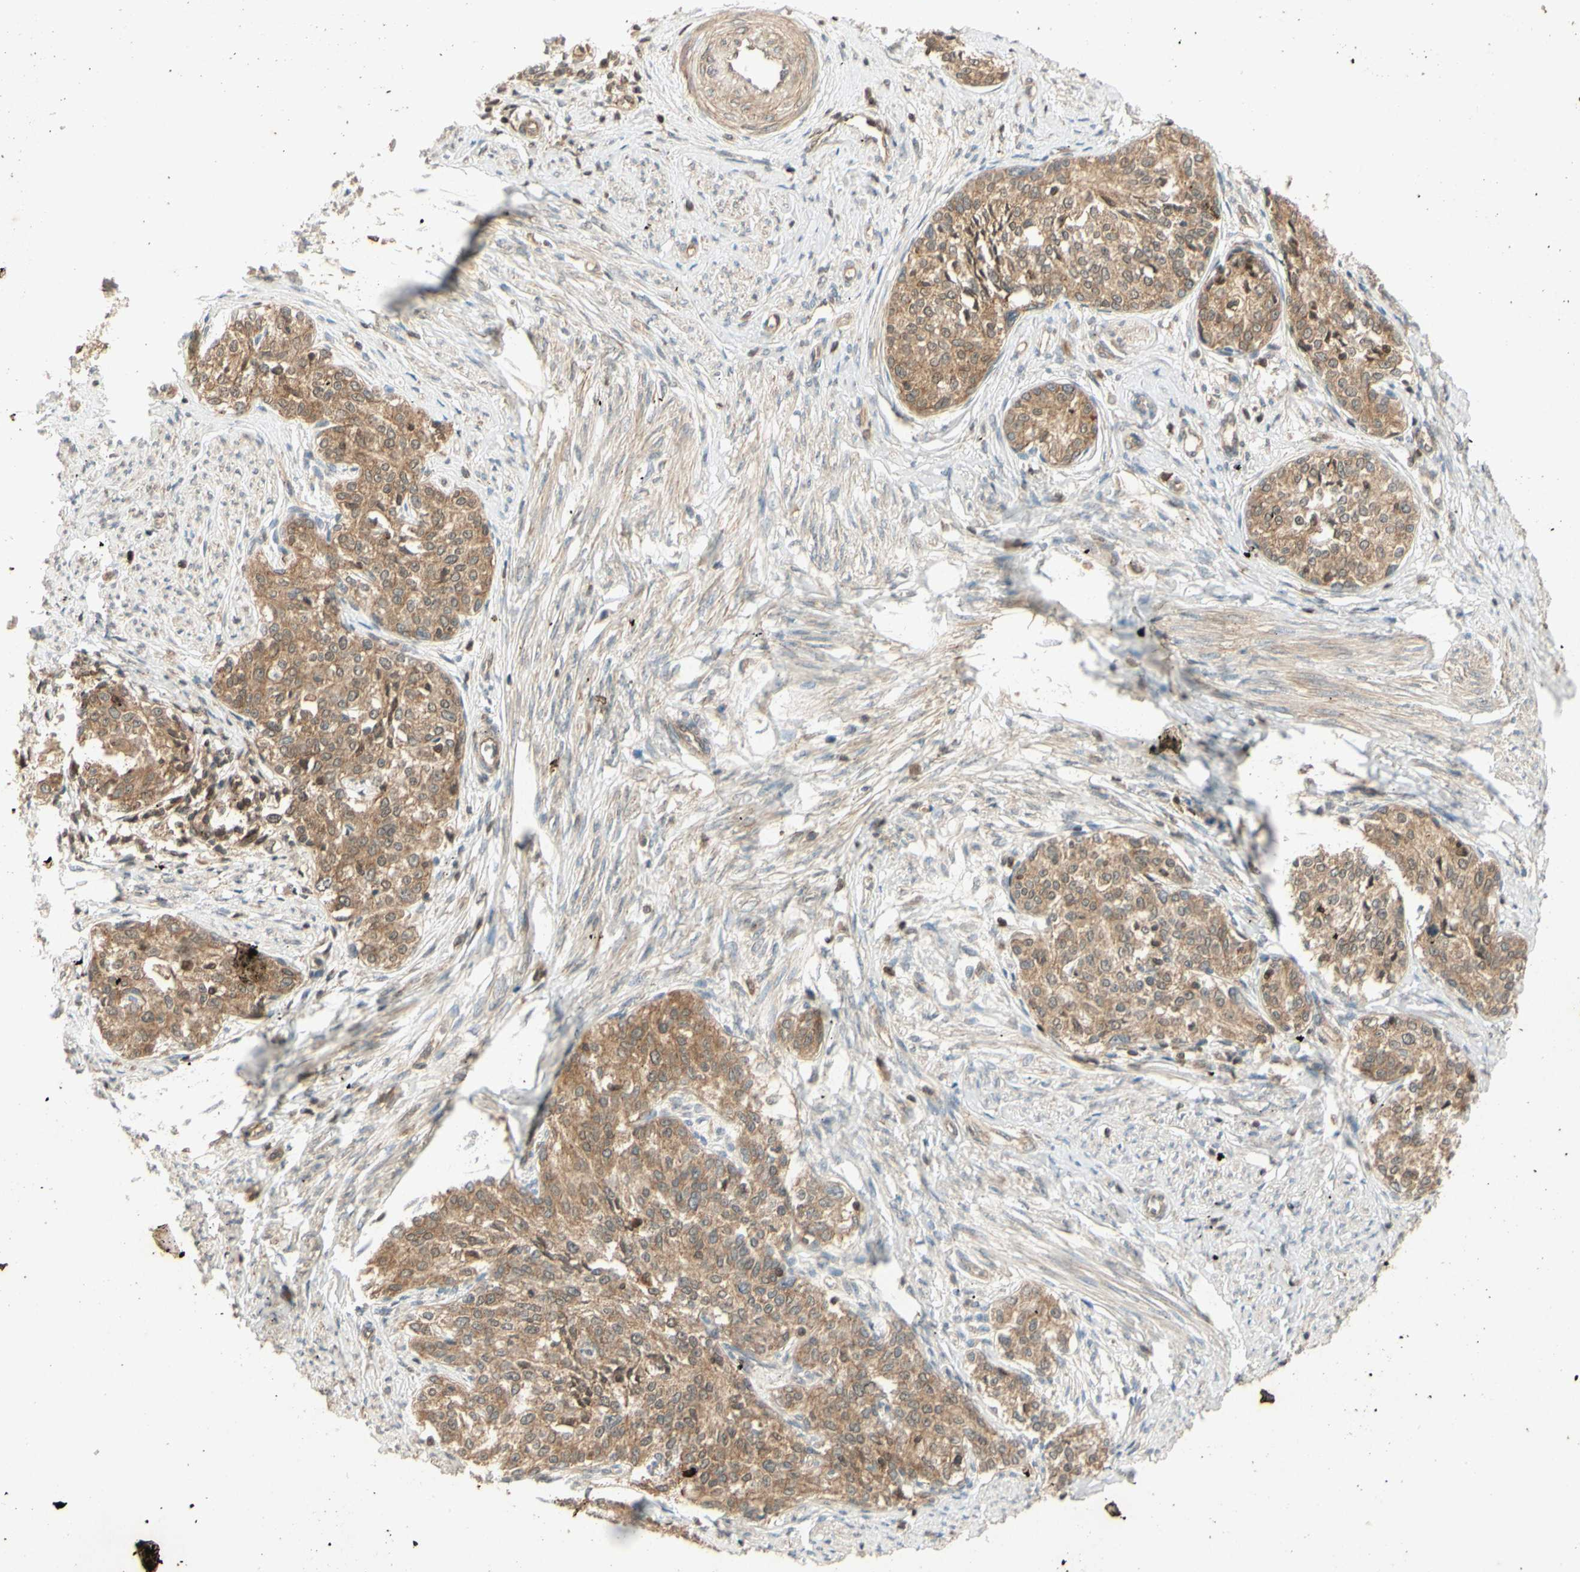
{"staining": {"intensity": "moderate", "quantity": ">75%", "location": "cytoplasmic/membranous"}, "tissue": "cervical cancer", "cell_type": "Tumor cells", "image_type": "cancer", "snomed": [{"axis": "morphology", "description": "Squamous cell carcinoma, NOS"}, {"axis": "morphology", "description": "Adenocarcinoma, NOS"}, {"axis": "topography", "description": "Cervix"}], "caption": "Moderate cytoplasmic/membranous staining for a protein is appreciated in approximately >75% of tumor cells of cervical cancer (squamous cell carcinoma) using immunohistochemistry.", "gene": "EPHA8", "patient": {"sex": "female", "age": 52}}